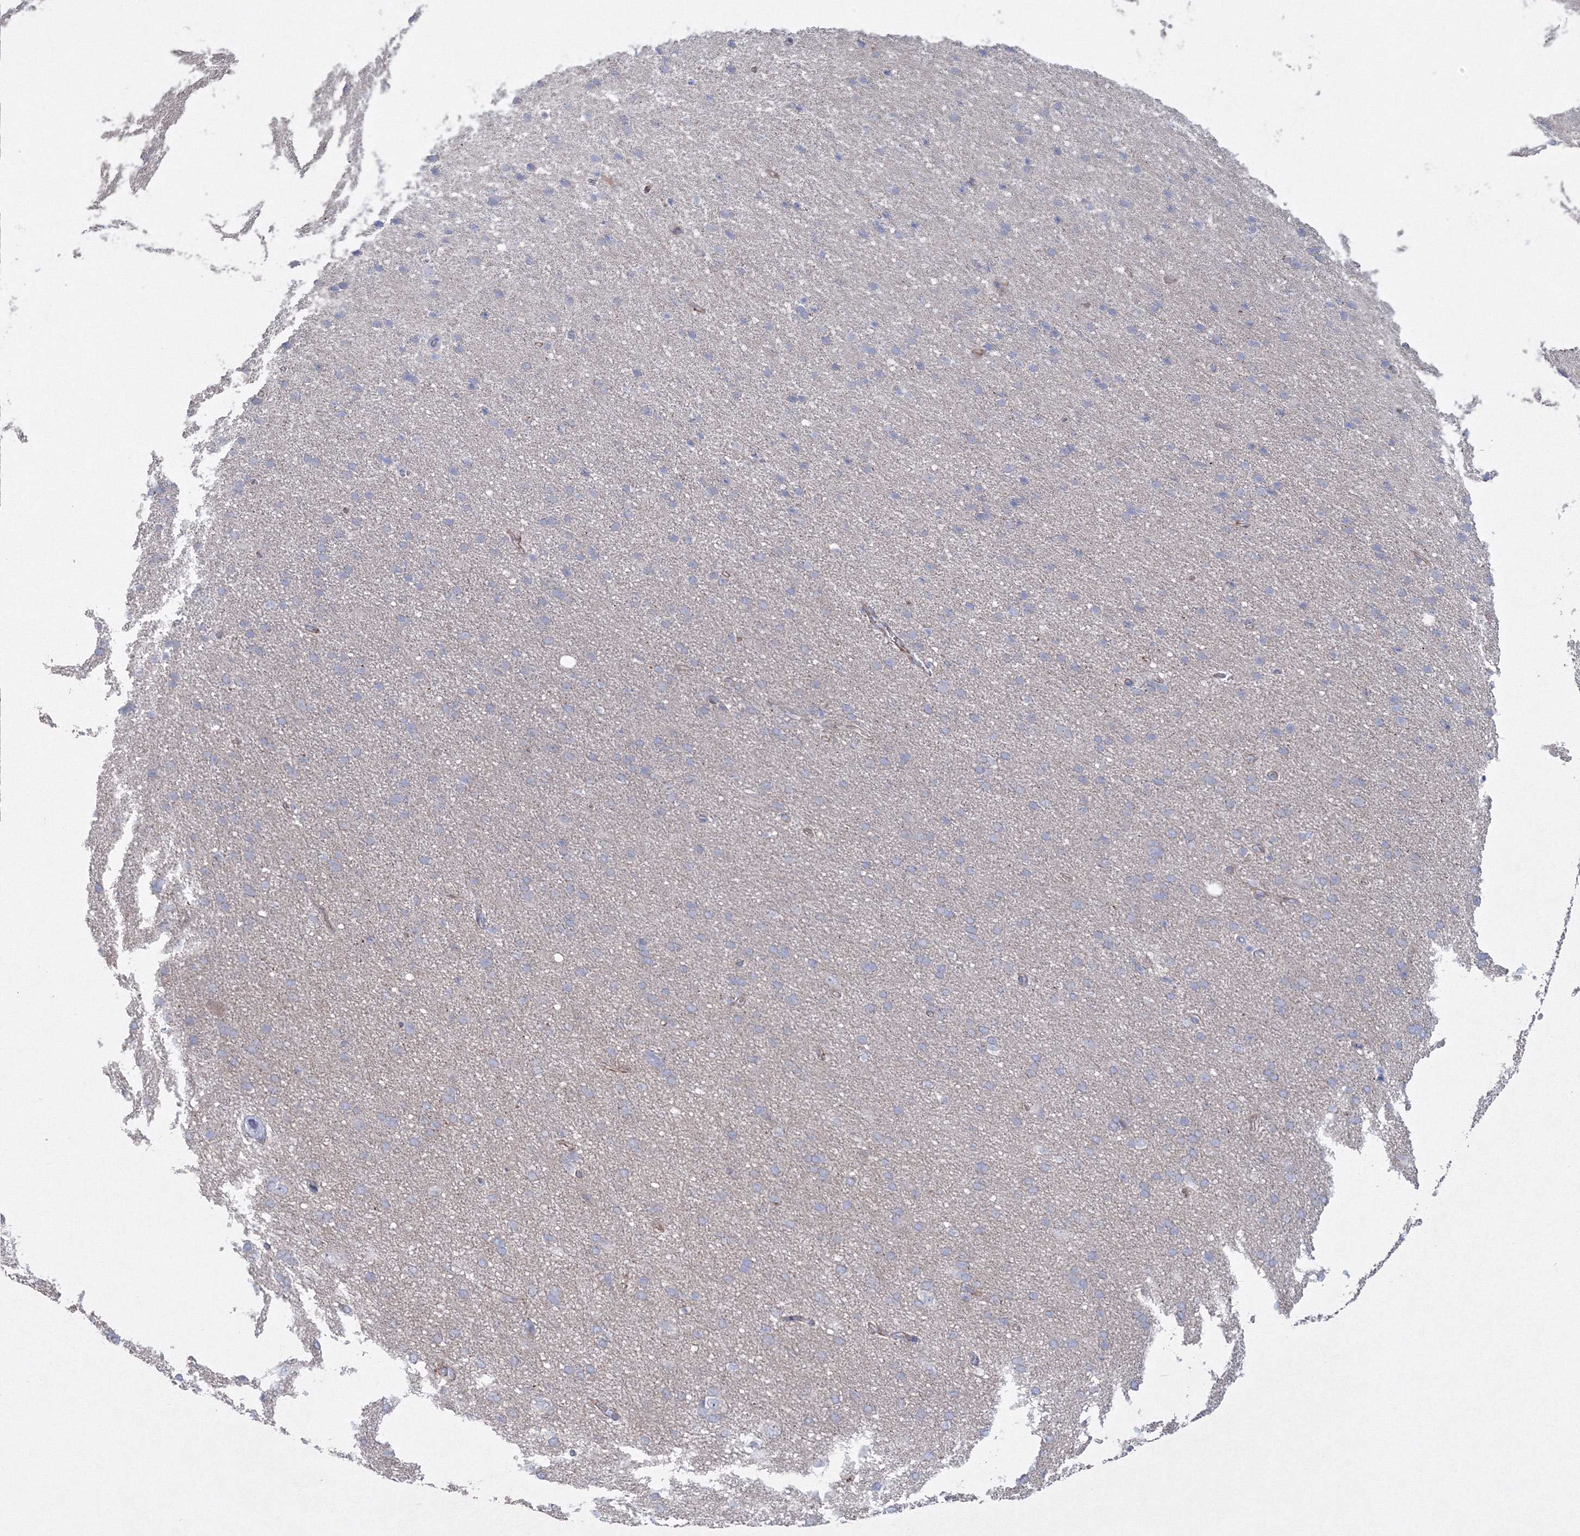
{"staining": {"intensity": "weak", "quantity": "25%-75%", "location": "cytoplasmic/membranous"}, "tissue": "cerebral cortex", "cell_type": "Endothelial cells", "image_type": "normal", "snomed": [{"axis": "morphology", "description": "Normal tissue, NOS"}, {"axis": "topography", "description": "Cerebral cortex"}], "caption": "Cerebral cortex stained for a protein reveals weak cytoplasmic/membranous positivity in endothelial cells. Immunohistochemistry stains the protein in brown and the nuclei are stained blue.", "gene": "GPR82", "patient": {"sex": "male", "age": 62}}